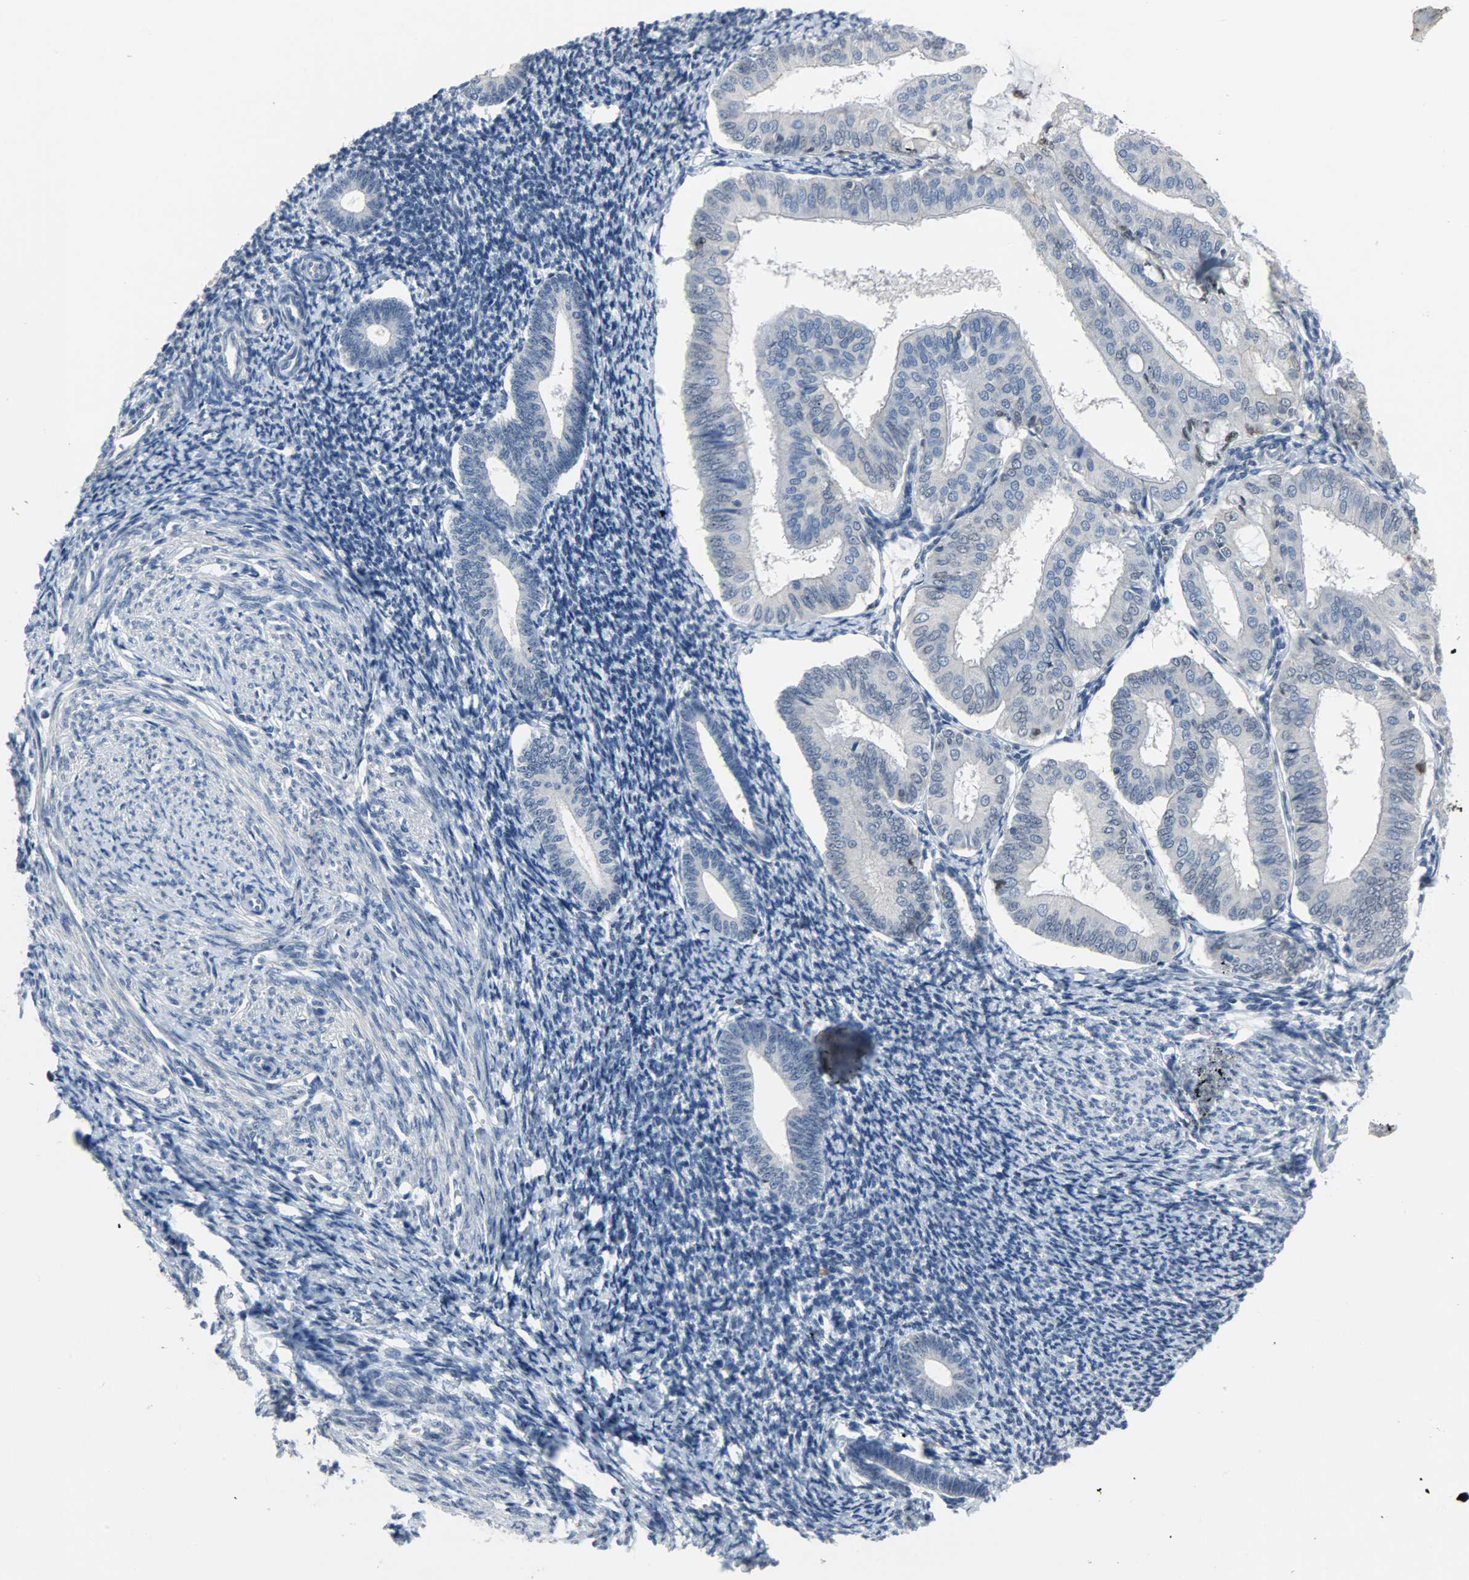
{"staining": {"intensity": "negative", "quantity": "none", "location": "none"}, "tissue": "endometrium", "cell_type": "Cells in endometrial stroma", "image_type": "normal", "snomed": [{"axis": "morphology", "description": "Normal tissue, NOS"}, {"axis": "topography", "description": "Endometrium"}], "caption": "Immunohistochemistry (IHC) photomicrograph of benign endometrium: human endometrium stained with DAB exhibits no significant protein expression in cells in endometrial stroma.", "gene": "PPARG", "patient": {"sex": "female", "age": 57}}